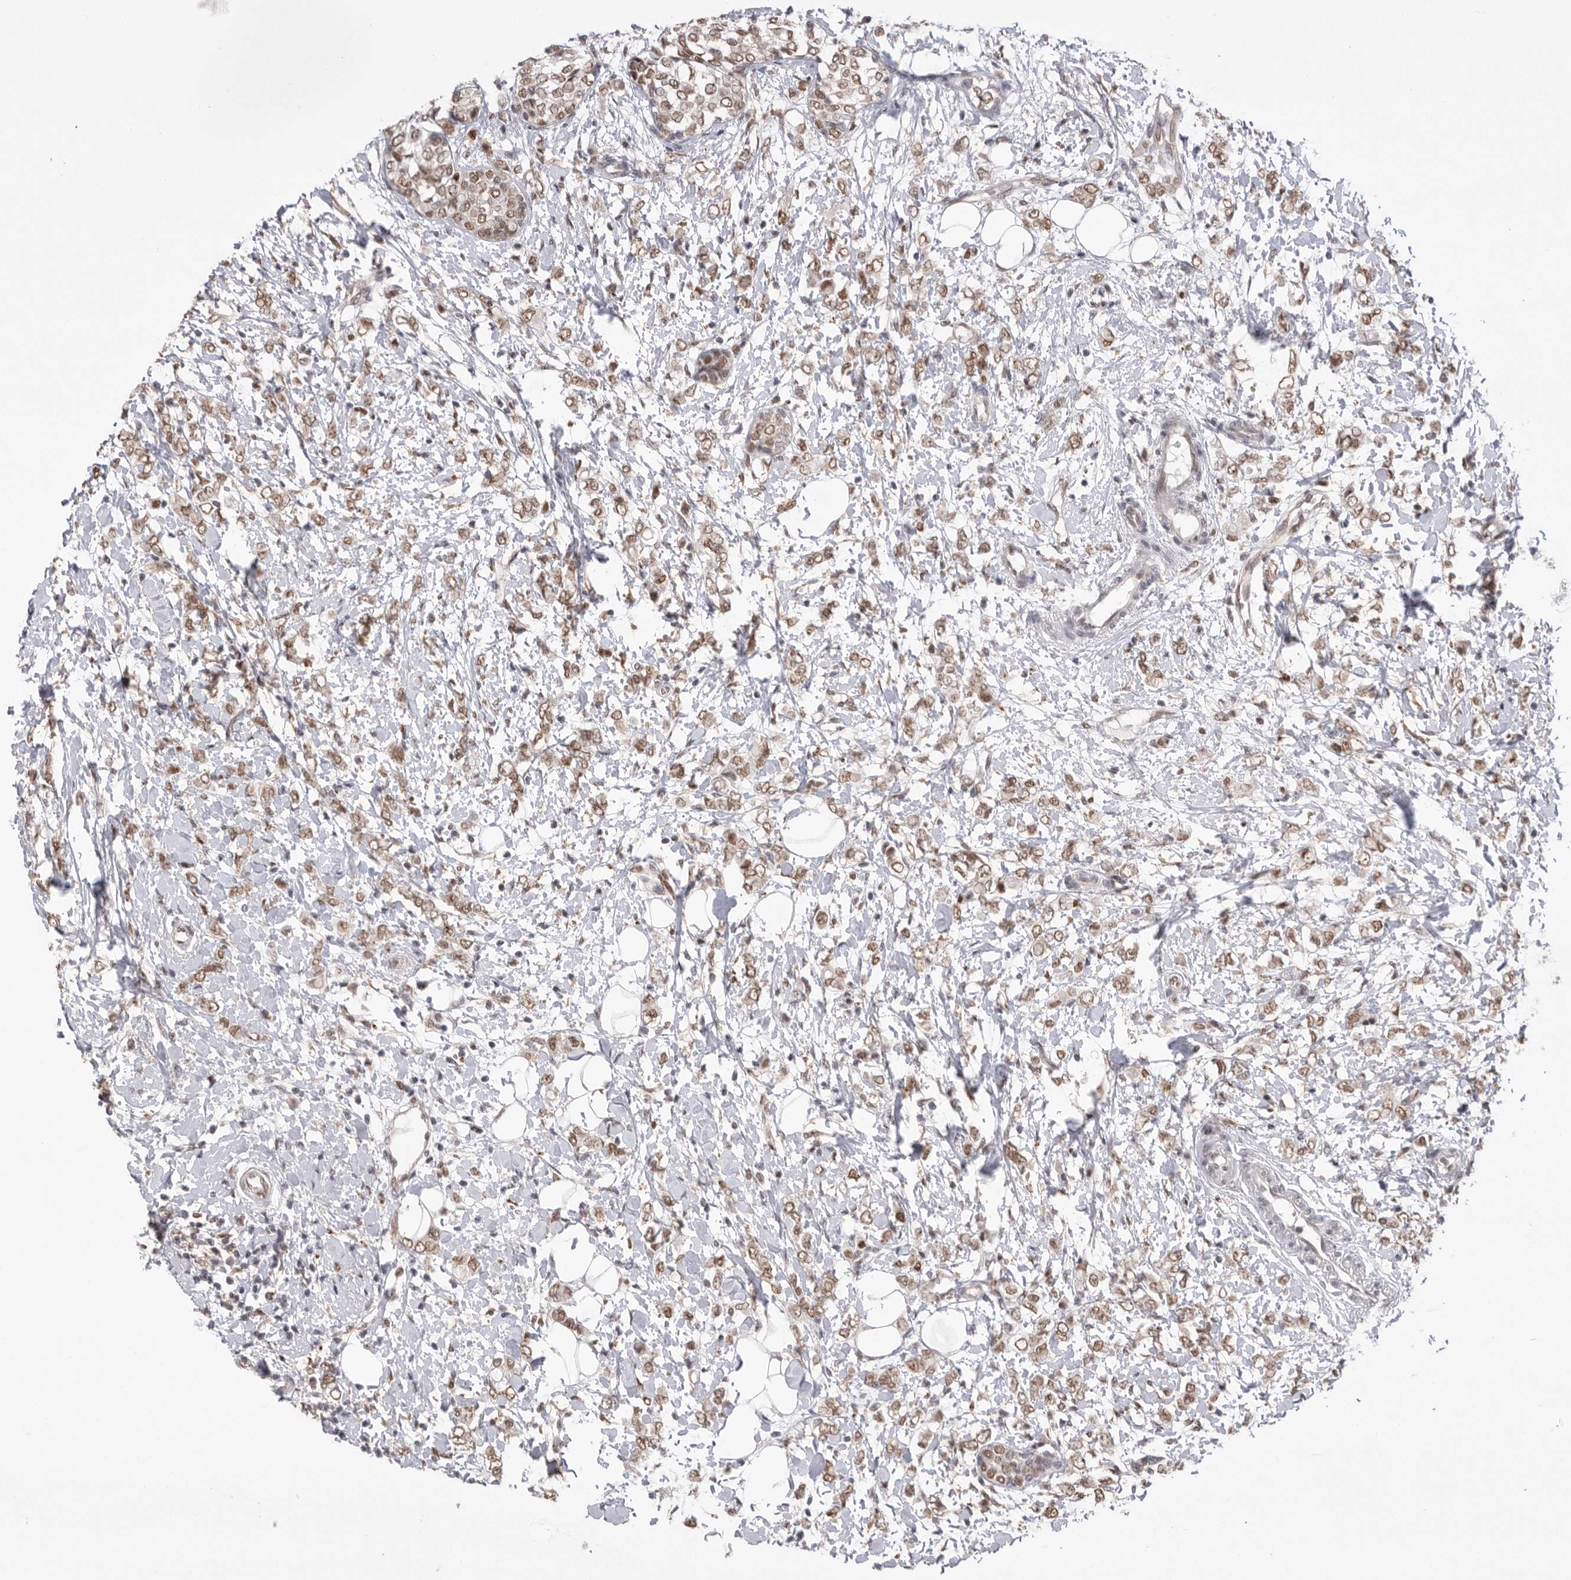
{"staining": {"intensity": "moderate", "quantity": ">75%", "location": "nuclear"}, "tissue": "breast cancer", "cell_type": "Tumor cells", "image_type": "cancer", "snomed": [{"axis": "morphology", "description": "Normal tissue, NOS"}, {"axis": "morphology", "description": "Lobular carcinoma"}, {"axis": "topography", "description": "Breast"}], "caption": "Breast cancer stained with immunohistochemistry demonstrates moderate nuclear expression in about >75% of tumor cells. (DAB IHC, brown staining for protein, blue staining for nuclei).", "gene": "BCLAF3", "patient": {"sex": "female", "age": 47}}